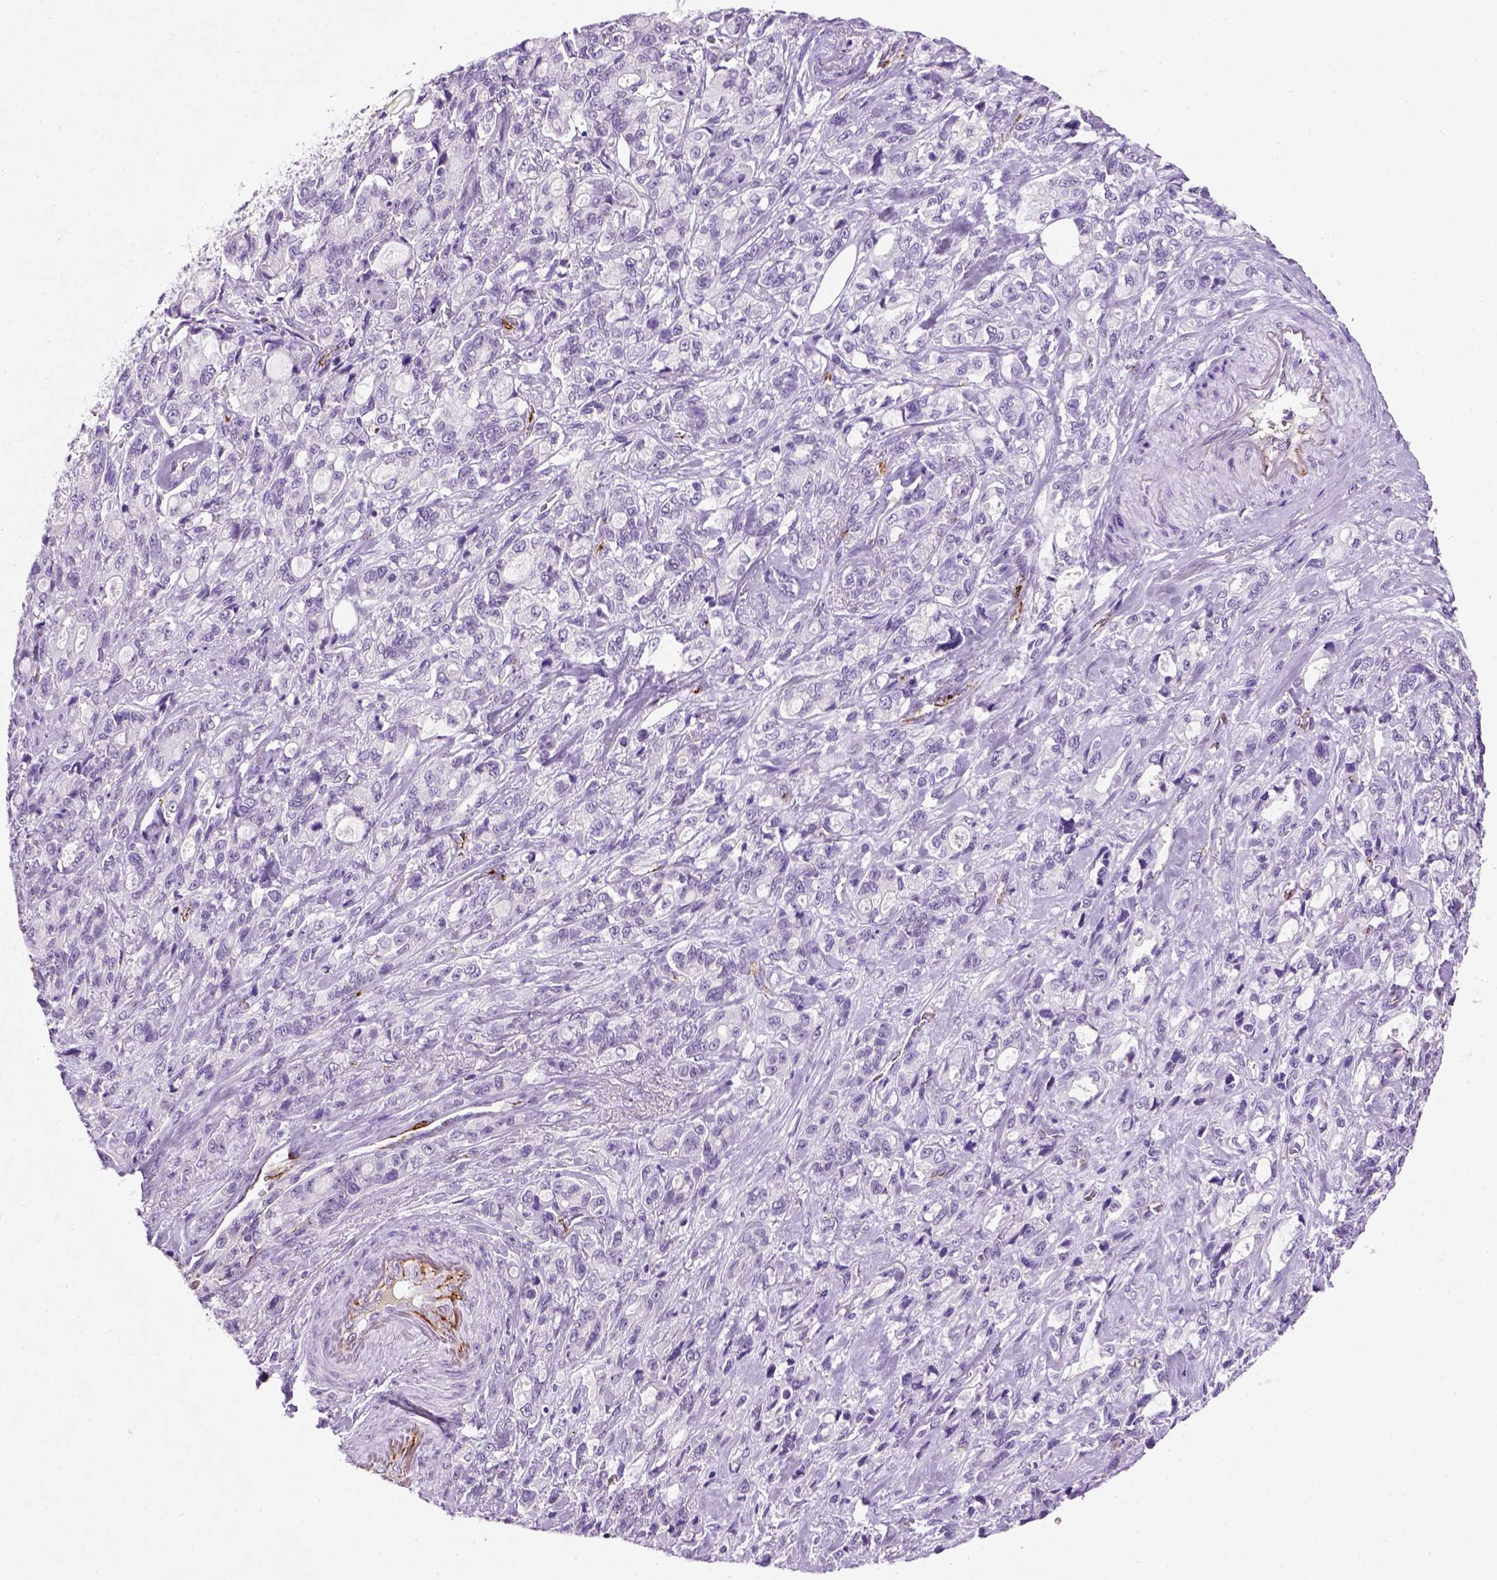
{"staining": {"intensity": "negative", "quantity": "none", "location": "none"}, "tissue": "stomach cancer", "cell_type": "Tumor cells", "image_type": "cancer", "snomed": [{"axis": "morphology", "description": "Adenocarcinoma, NOS"}, {"axis": "topography", "description": "Stomach"}], "caption": "Immunohistochemical staining of stomach cancer (adenocarcinoma) displays no significant positivity in tumor cells. The staining is performed using DAB (3,3'-diaminobenzidine) brown chromogen with nuclei counter-stained in using hematoxylin.", "gene": "VWF", "patient": {"sex": "male", "age": 63}}